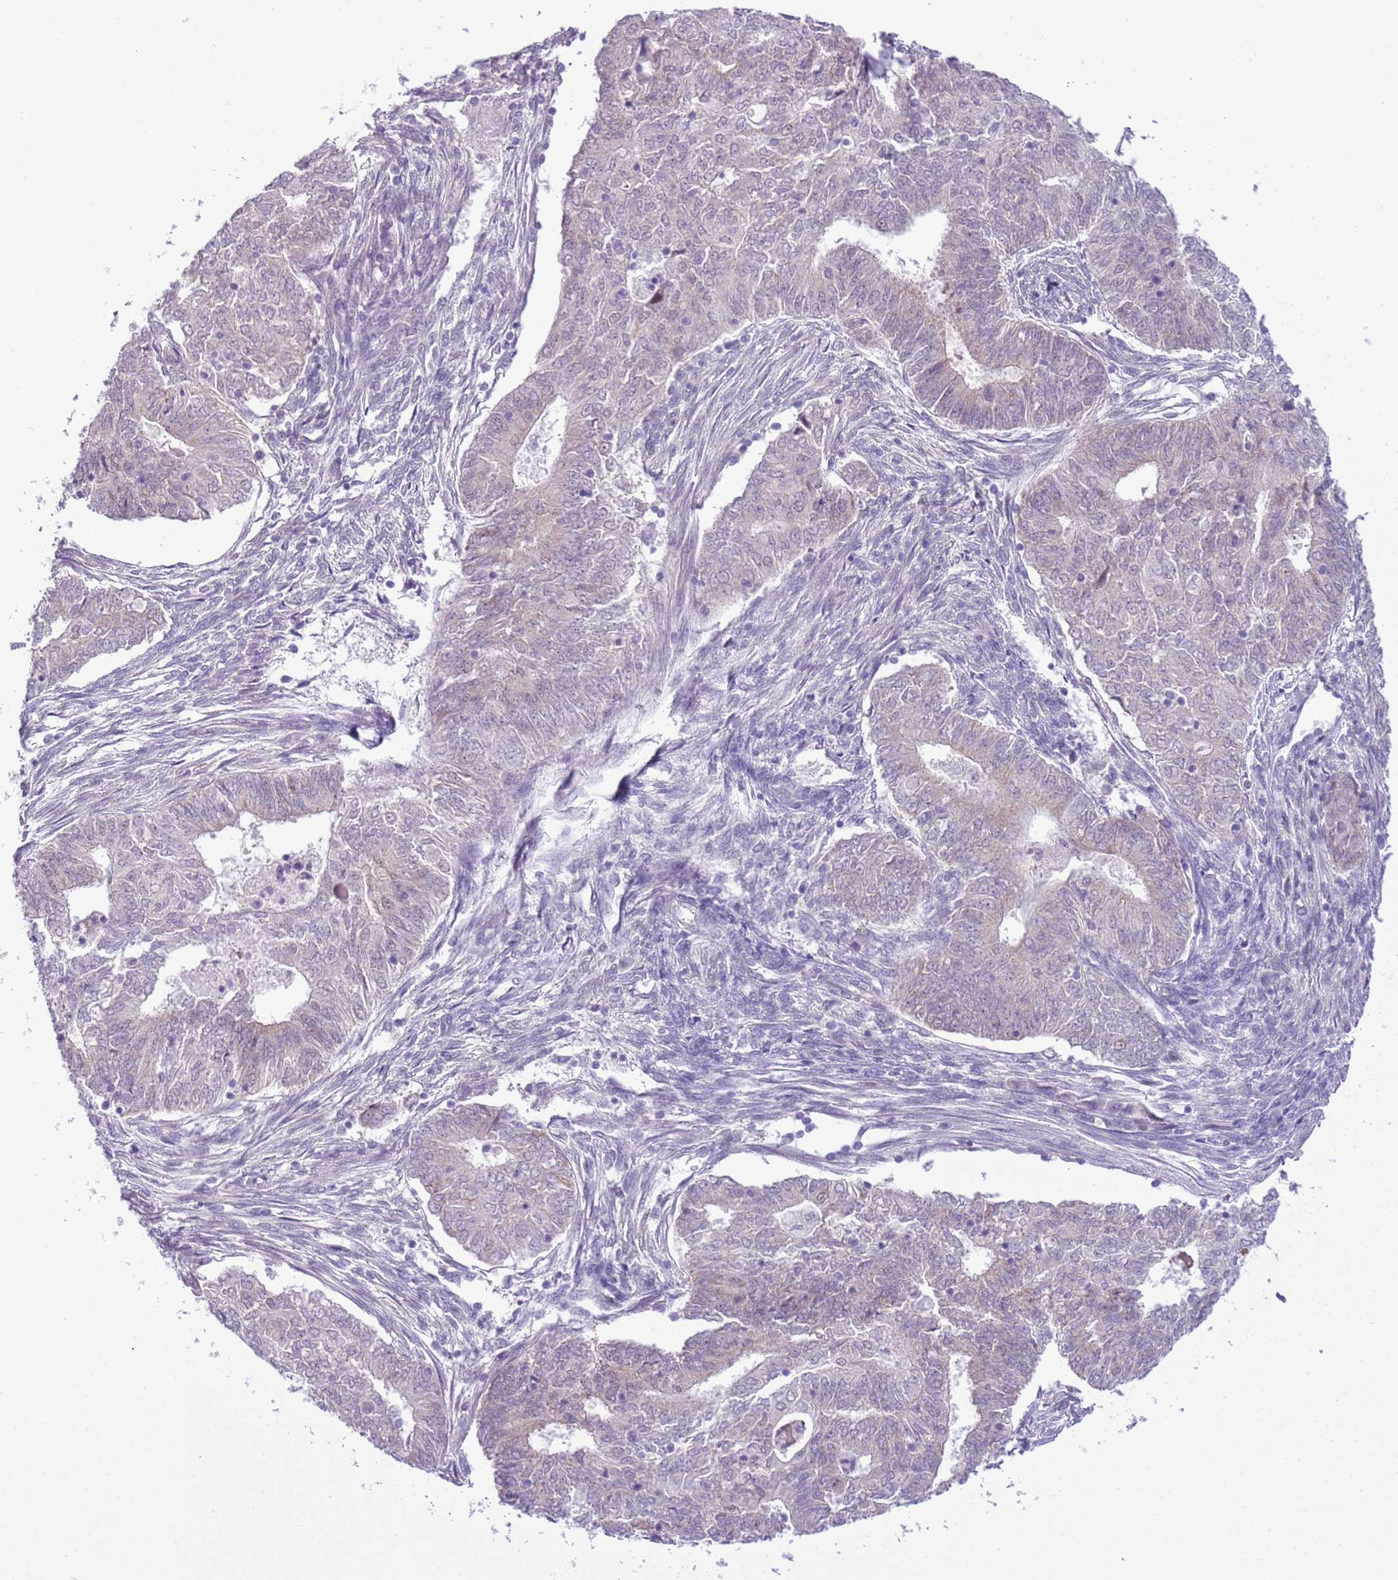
{"staining": {"intensity": "weak", "quantity": "<25%", "location": "cytoplasmic/membranous"}, "tissue": "endometrial cancer", "cell_type": "Tumor cells", "image_type": "cancer", "snomed": [{"axis": "morphology", "description": "Adenocarcinoma, NOS"}, {"axis": "topography", "description": "Endometrium"}], "caption": "Tumor cells are negative for brown protein staining in adenocarcinoma (endometrial).", "gene": "FAM120C", "patient": {"sex": "female", "age": 62}}